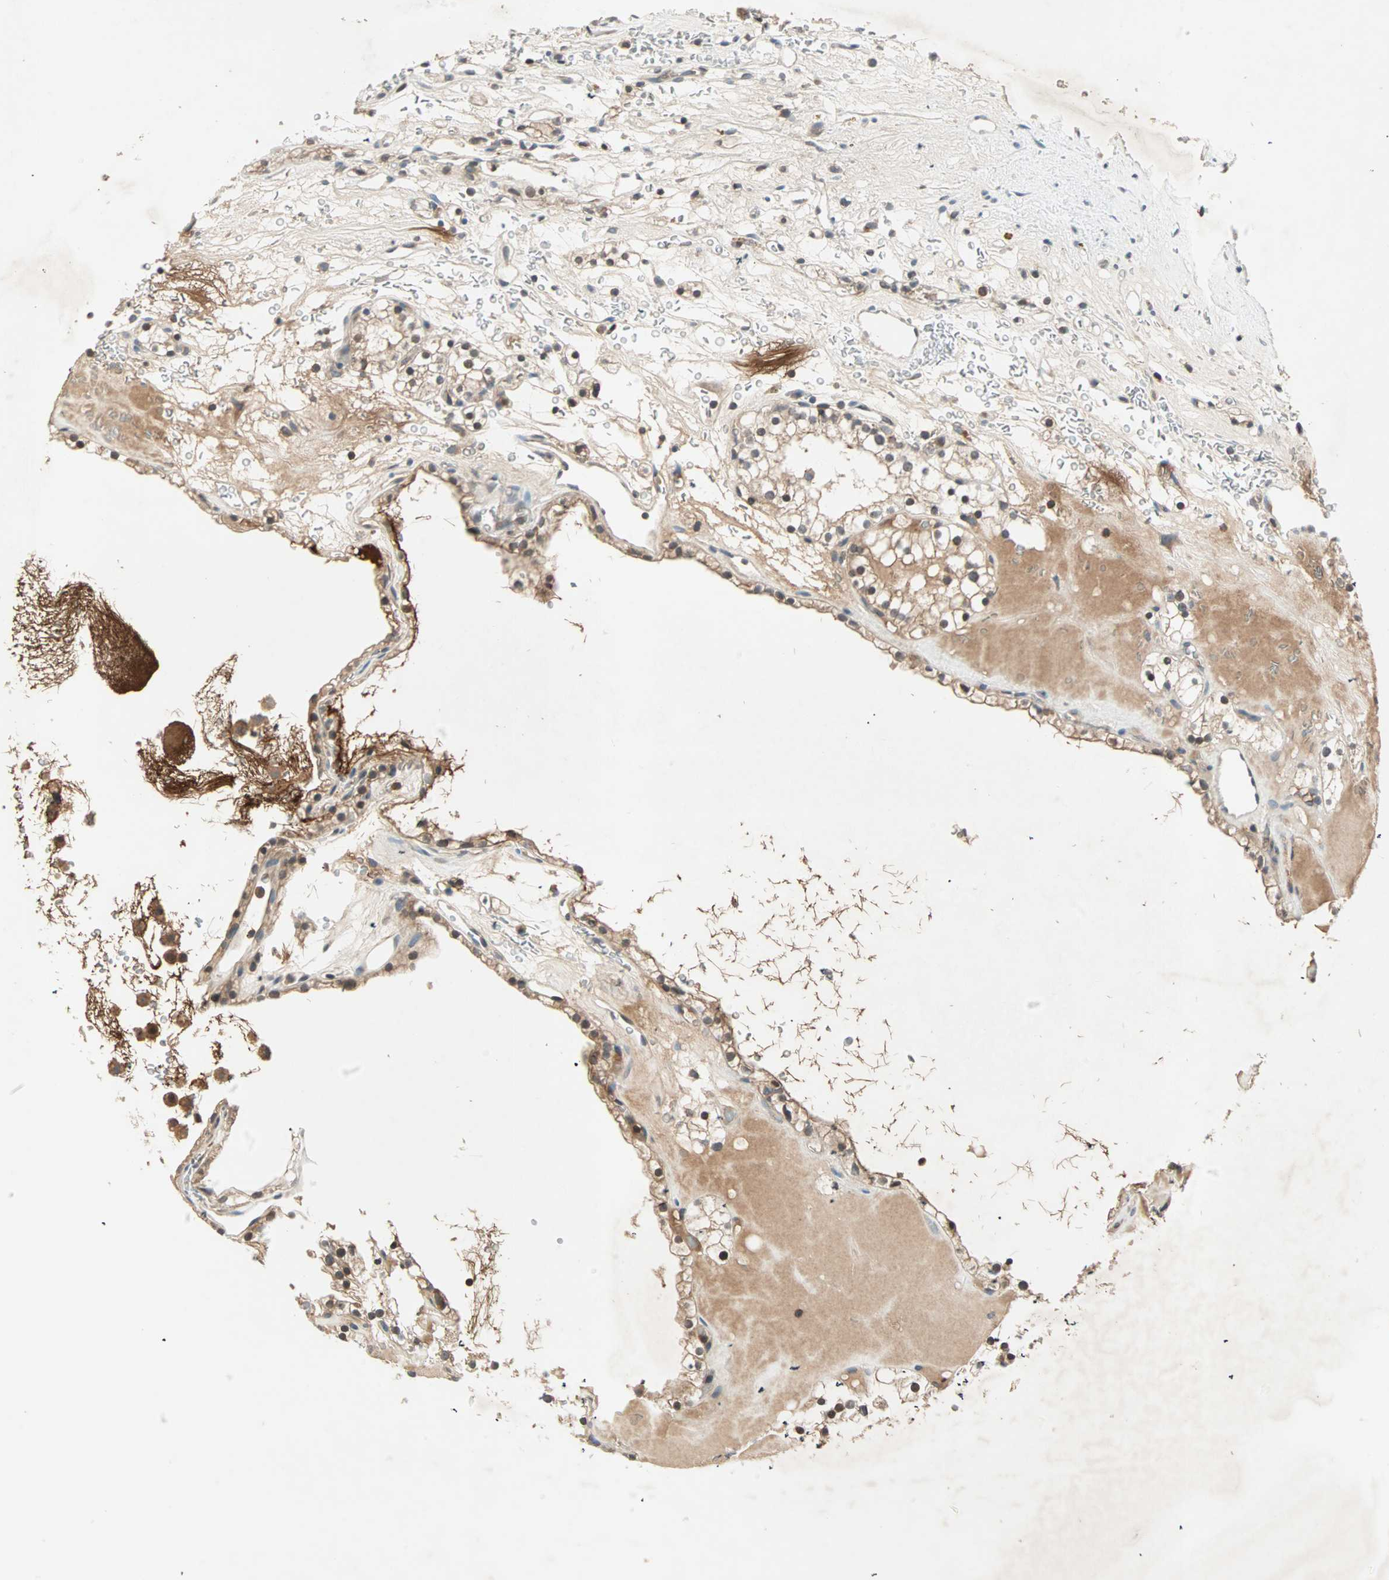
{"staining": {"intensity": "moderate", "quantity": "25%-75%", "location": "cytoplasmic/membranous,nuclear"}, "tissue": "renal cancer", "cell_type": "Tumor cells", "image_type": "cancer", "snomed": [{"axis": "morphology", "description": "Adenocarcinoma, NOS"}, {"axis": "topography", "description": "Kidney"}], "caption": "Immunohistochemical staining of renal cancer (adenocarcinoma) reveals moderate cytoplasmic/membranous and nuclear protein expression in about 25%-75% of tumor cells. The staining was performed using DAB to visualize the protein expression in brown, while the nuclei were stained in blue with hematoxylin (Magnification: 20x).", "gene": "TEC", "patient": {"sex": "female", "age": 41}}